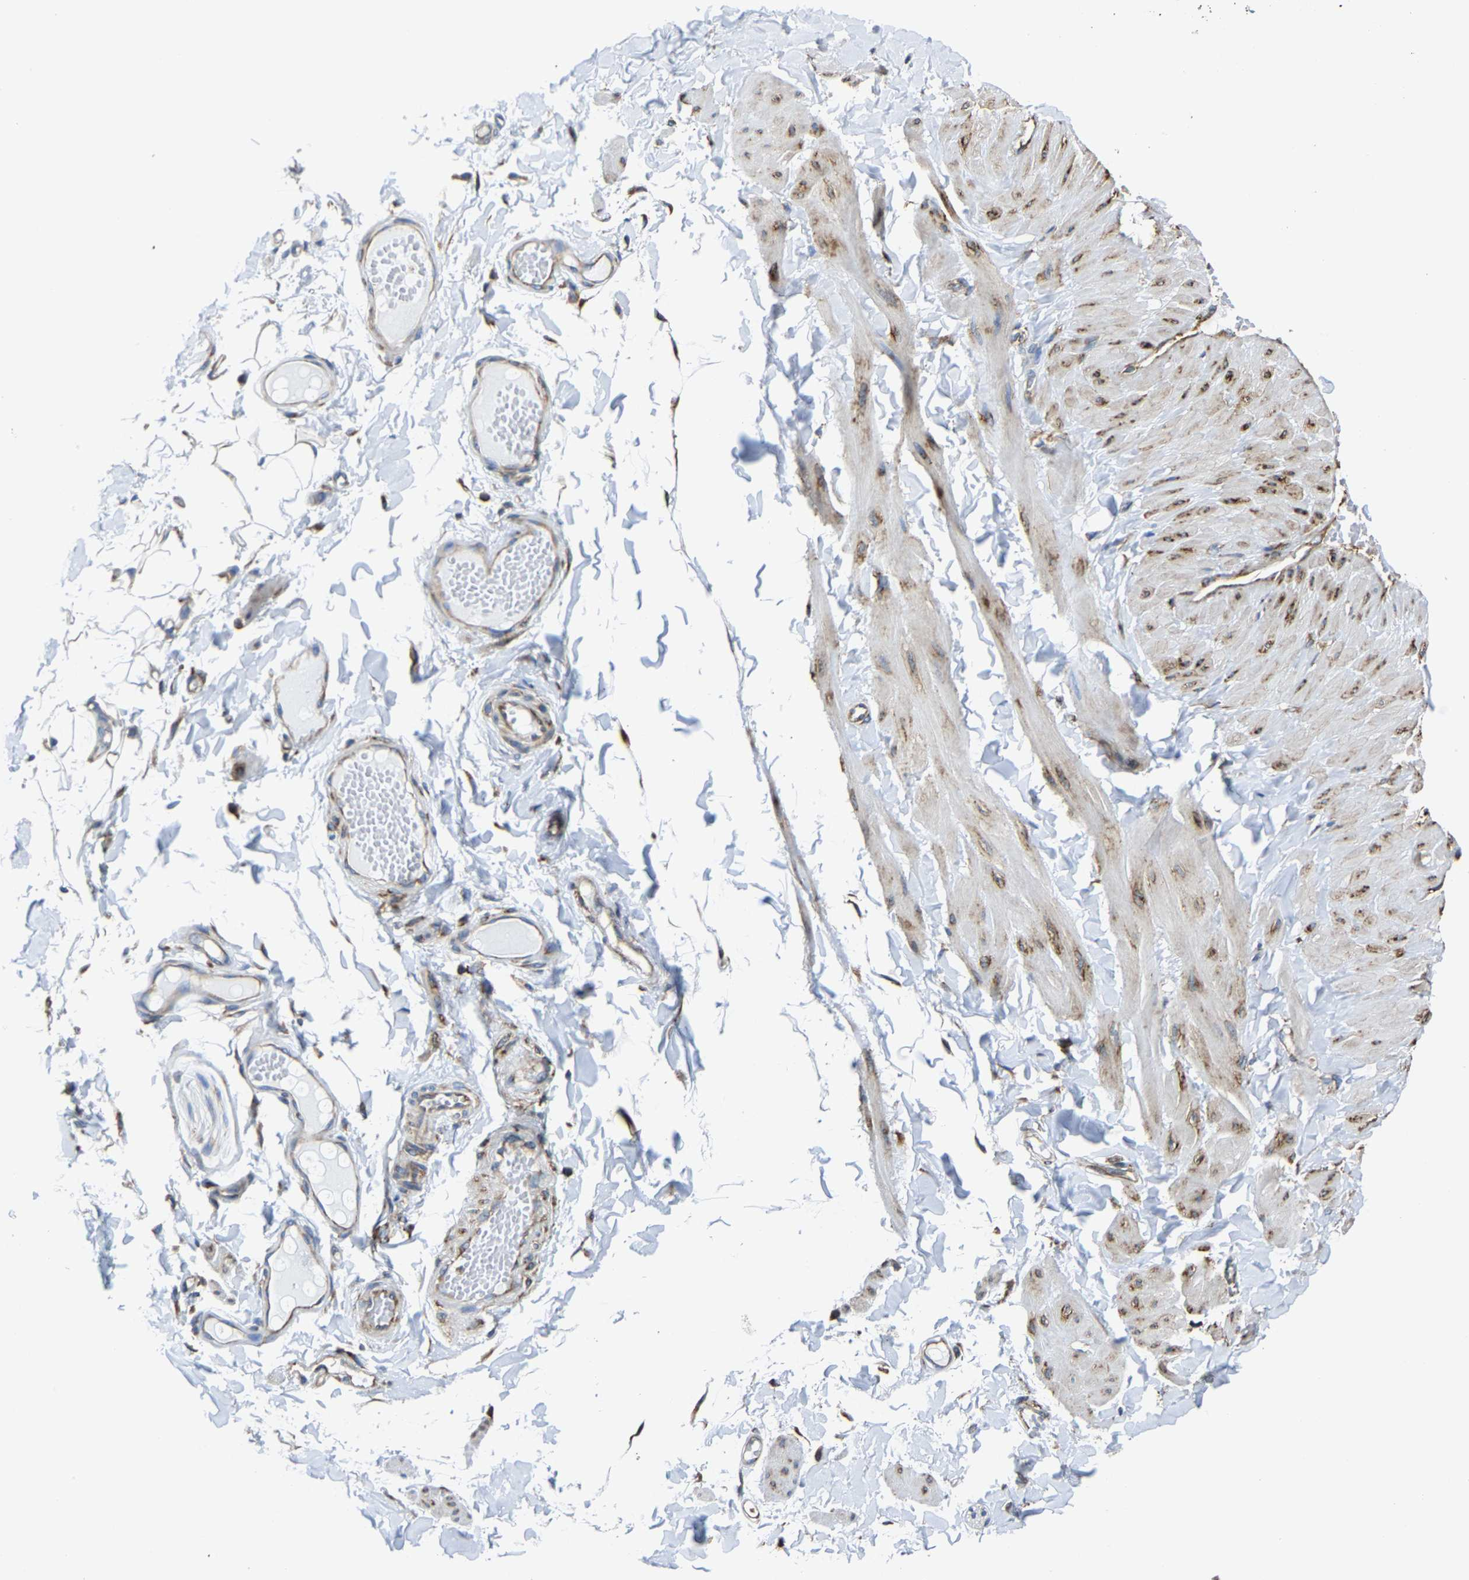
{"staining": {"intensity": "moderate", "quantity": ">75%", "location": "cytoplasmic/membranous"}, "tissue": "adipose tissue", "cell_type": "Adipocytes", "image_type": "normal", "snomed": [{"axis": "morphology", "description": "Normal tissue, NOS"}, {"axis": "topography", "description": "Adipose tissue"}, {"axis": "topography", "description": "Vascular tissue"}, {"axis": "topography", "description": "Peripheral nerve tissue"}], "caption": "Protein staining of benign adipose tissue displays moderate cytoplasmic/membranous expression in approximately >75% of adipocytes.", "gene": "G3BP2", "patient": {"sex": "male", "age": 25}}